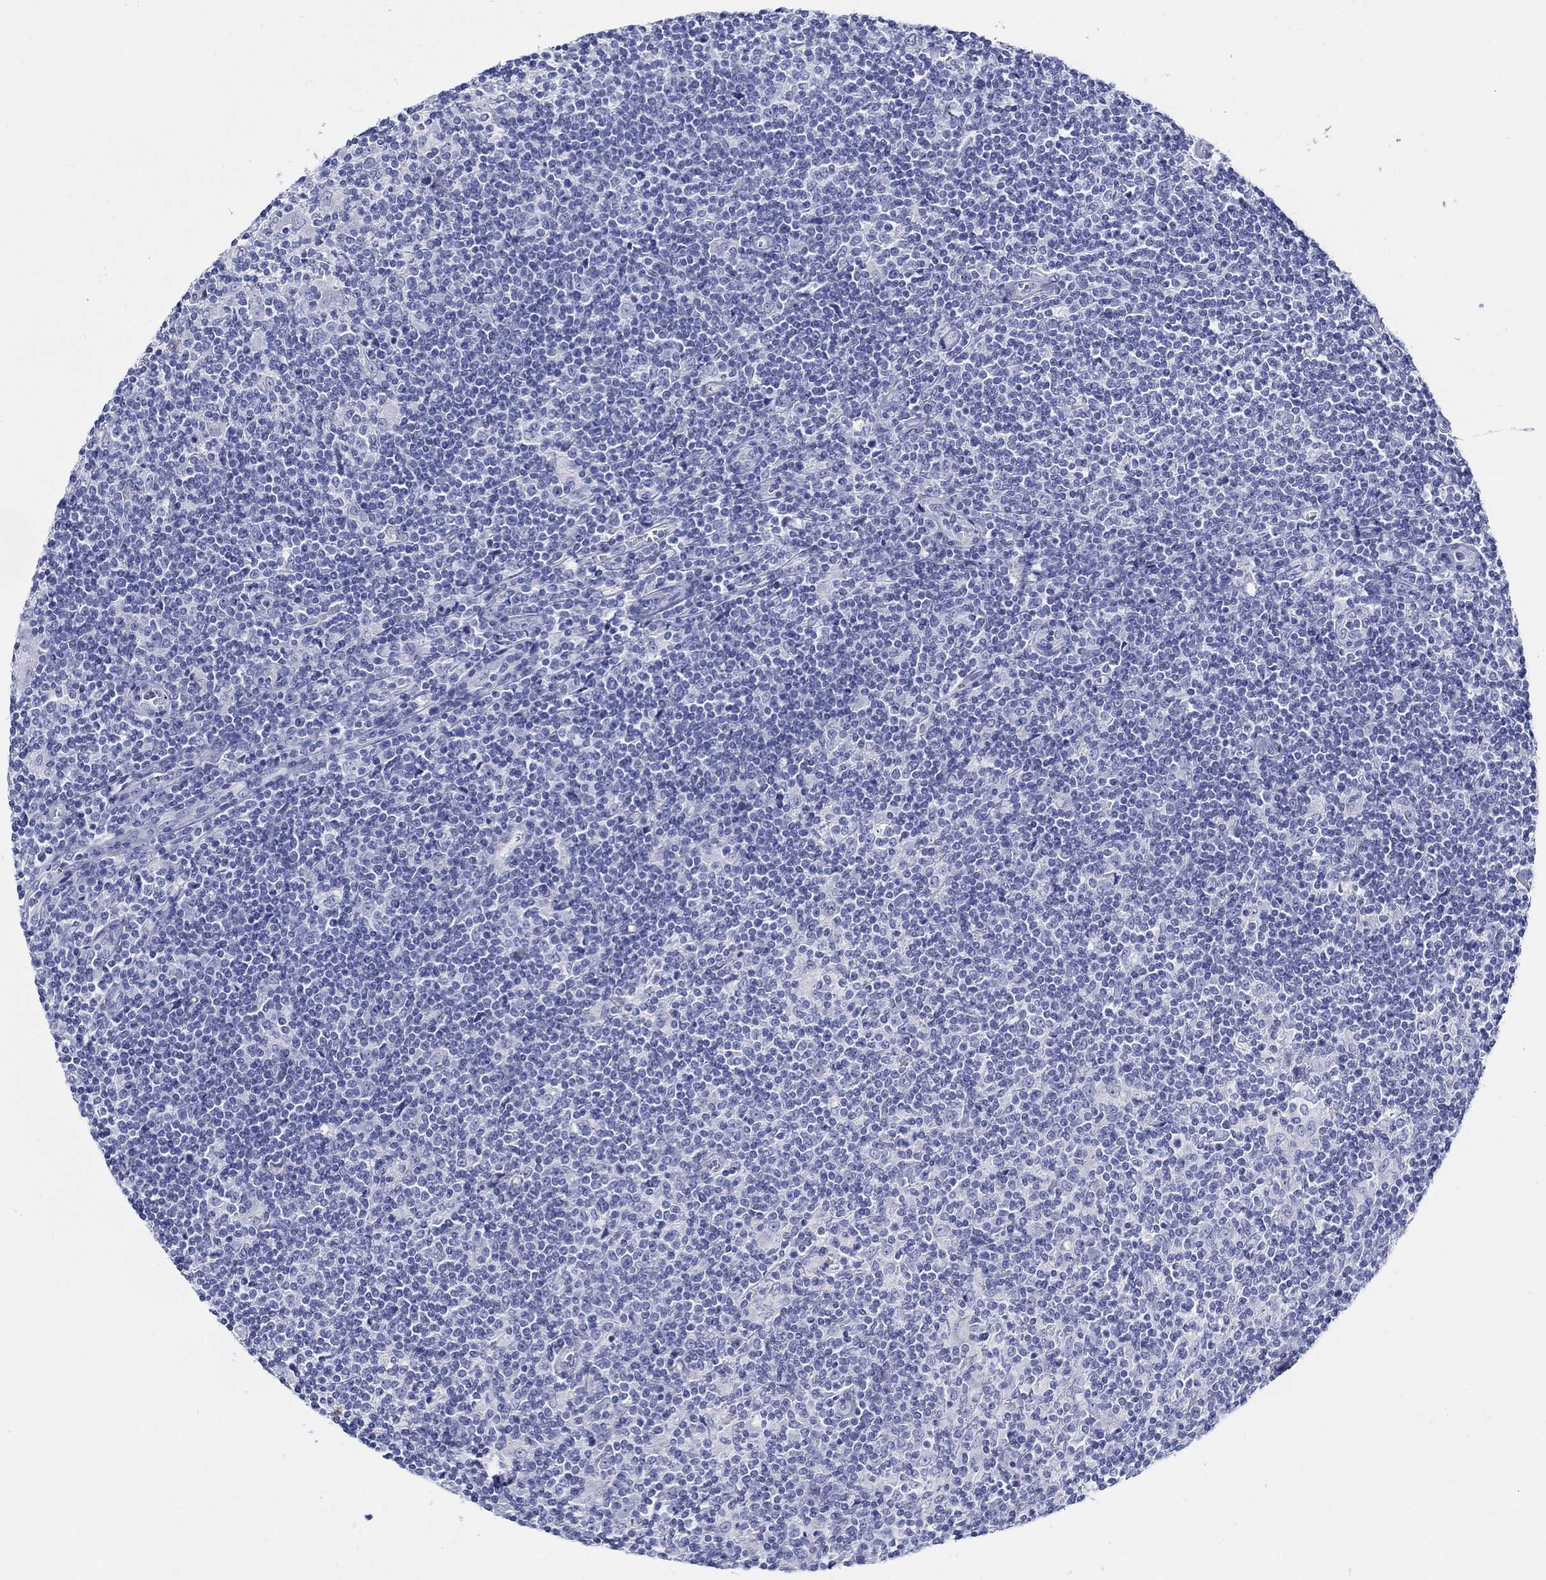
{"staining": {"intensity": "negative", "quantity": "none", "location": "none"}, "tissue": "lymphoma", "cell_type": "Tumor cells", "image_type": "cancer", "snomed": [{"axis": "morphology", "description": "Hodgkin's disease, NOS"}, {"axis": "topography", "description": "Lymph node"}], "caption": "This histopathology image is of lymphoma stained with immunohistochemistry (IHC) to label a protein in brown with the nuclei are counter-stained blue. There is no expression in tumor cells.", "gene": "CRYGS", "patient": {"sex": "male", "age": 40}}